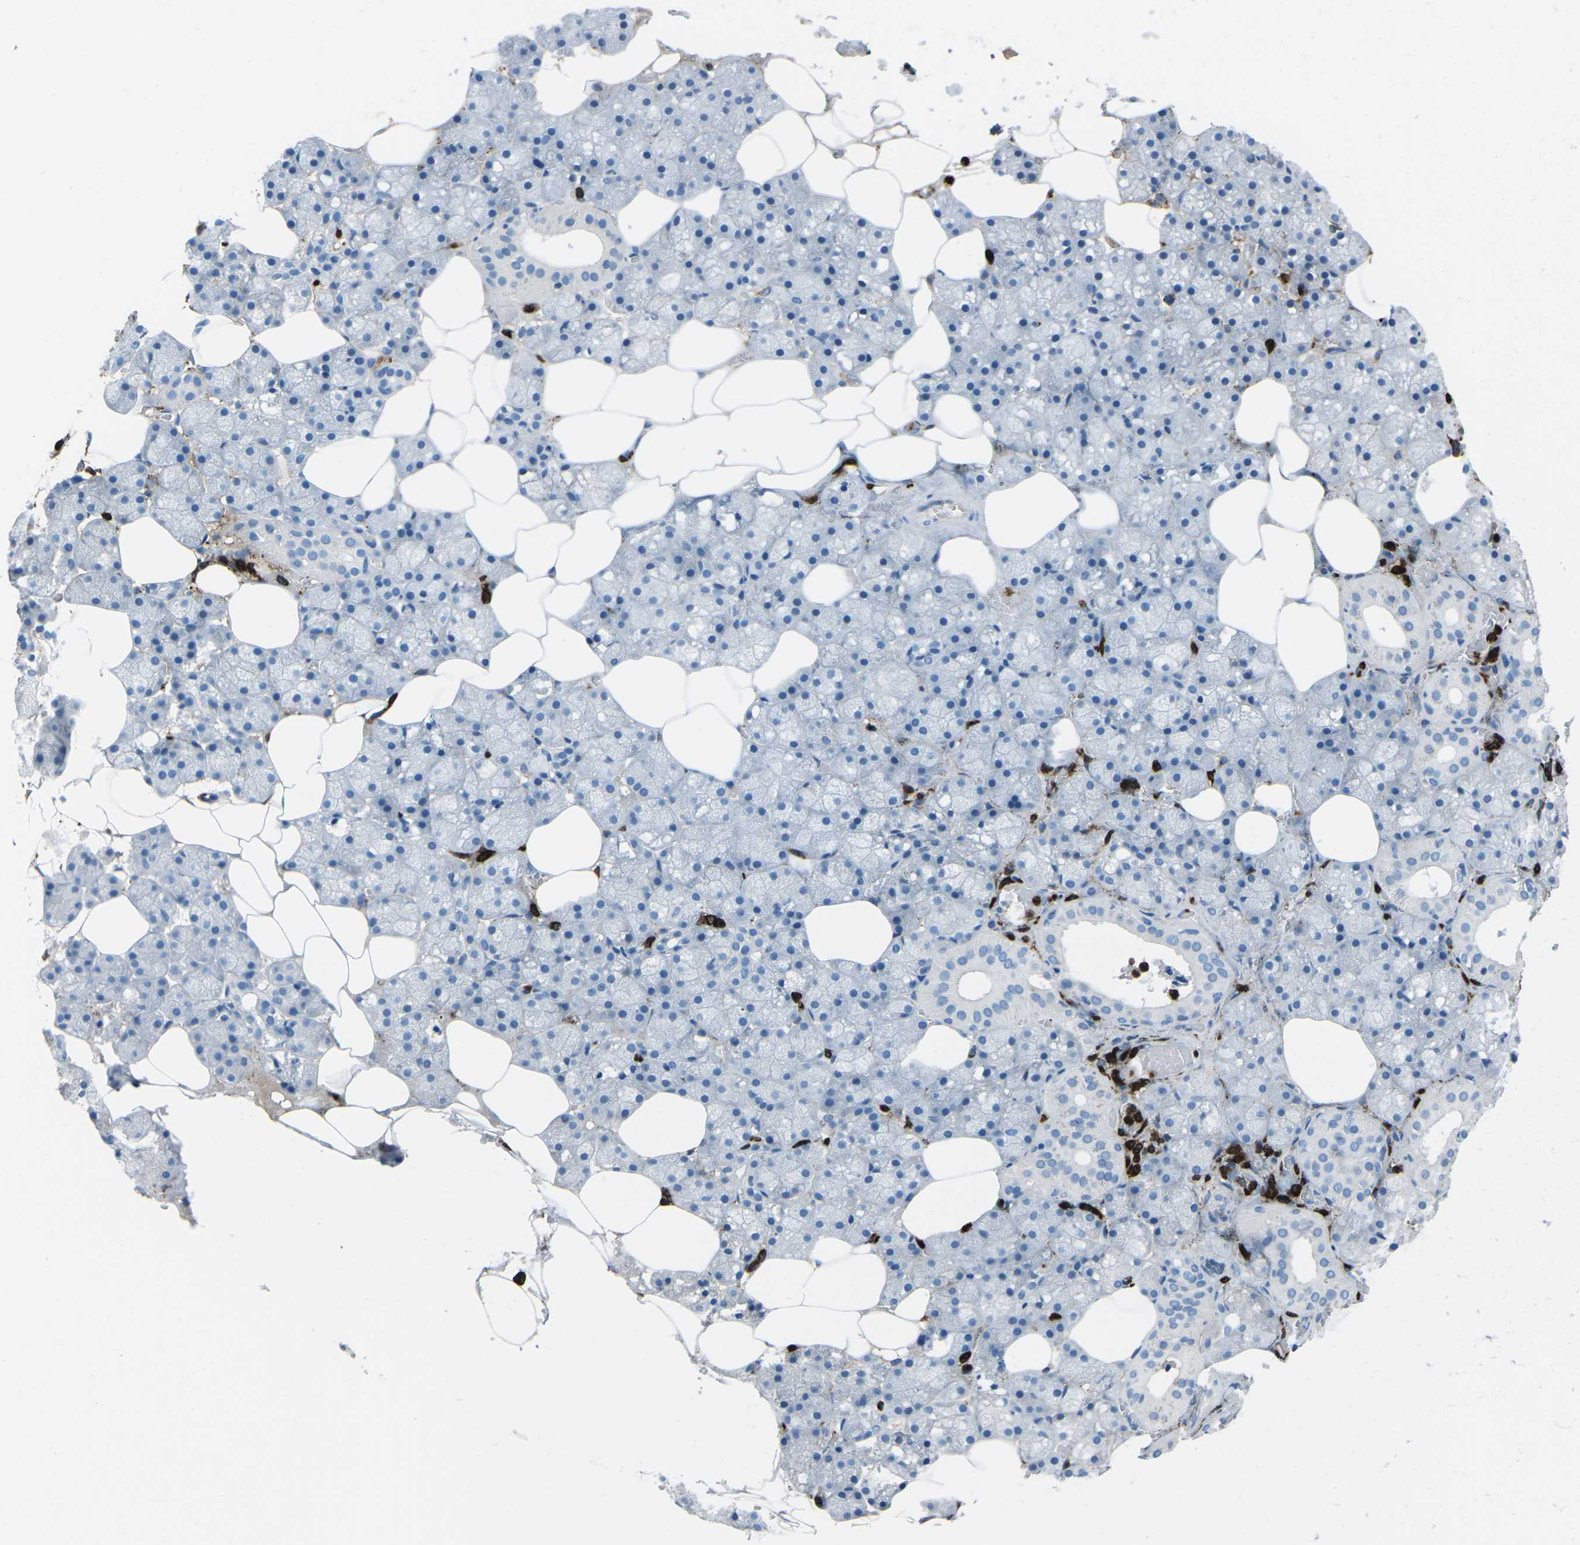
{"staining": {"intensity": "negative", "quantity": "none", "location": "none"}, "tissue": "salivary gland", "cell_type": "Glandular cells", "image_type": "normal", "snomed": [{"axis": "morphology", "description": "Normal tissue, NOS"}, {"axis": "topography", "description": "Salivary gland"}], "caption": "Immunohistochemistry (IHC) photomicrograph of benign salivary gland: salivary gland stained with DAB reveals no significant protein expression in glandular cells.", "gene": "FCN1", "patient": {"sex": "male", "age": 62}}